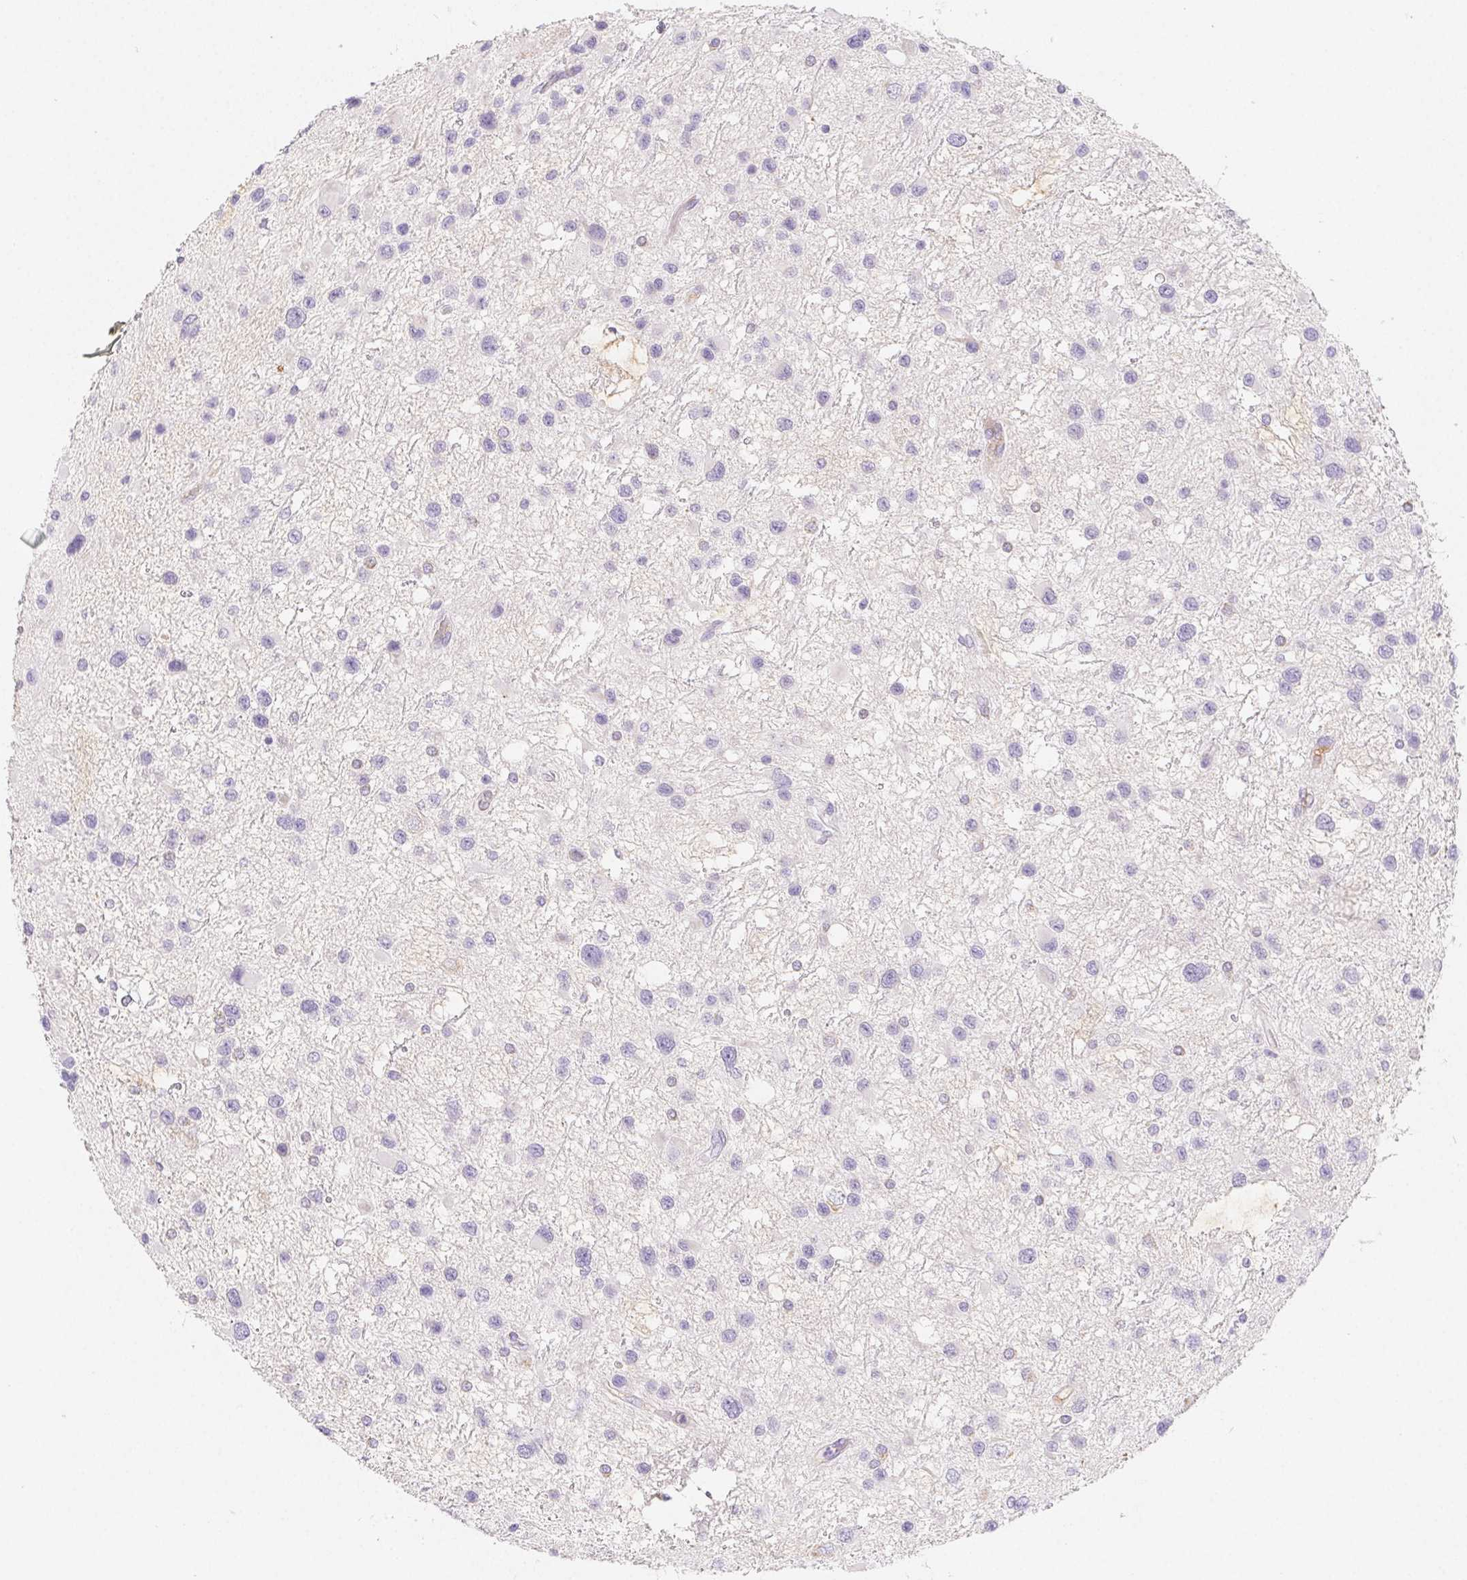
{"staining": {"intensity": "negative", "quantity": "none", "location": "none"}, "tissue": "glioma", "cell_type": "Tumor cells", "image_type": "cancer", "snomed": [{"axis": "morphology", "description": "Glioma, malignant, Low grade"}, {"axis": "topography", "description": "Brain"}], "caption": "Immunohistochemistry of malignant low-grade glioma reveals no positivity in tumor cells.", "gene": "ITIH2", "patient": {"sex": "female", "age": 32}}